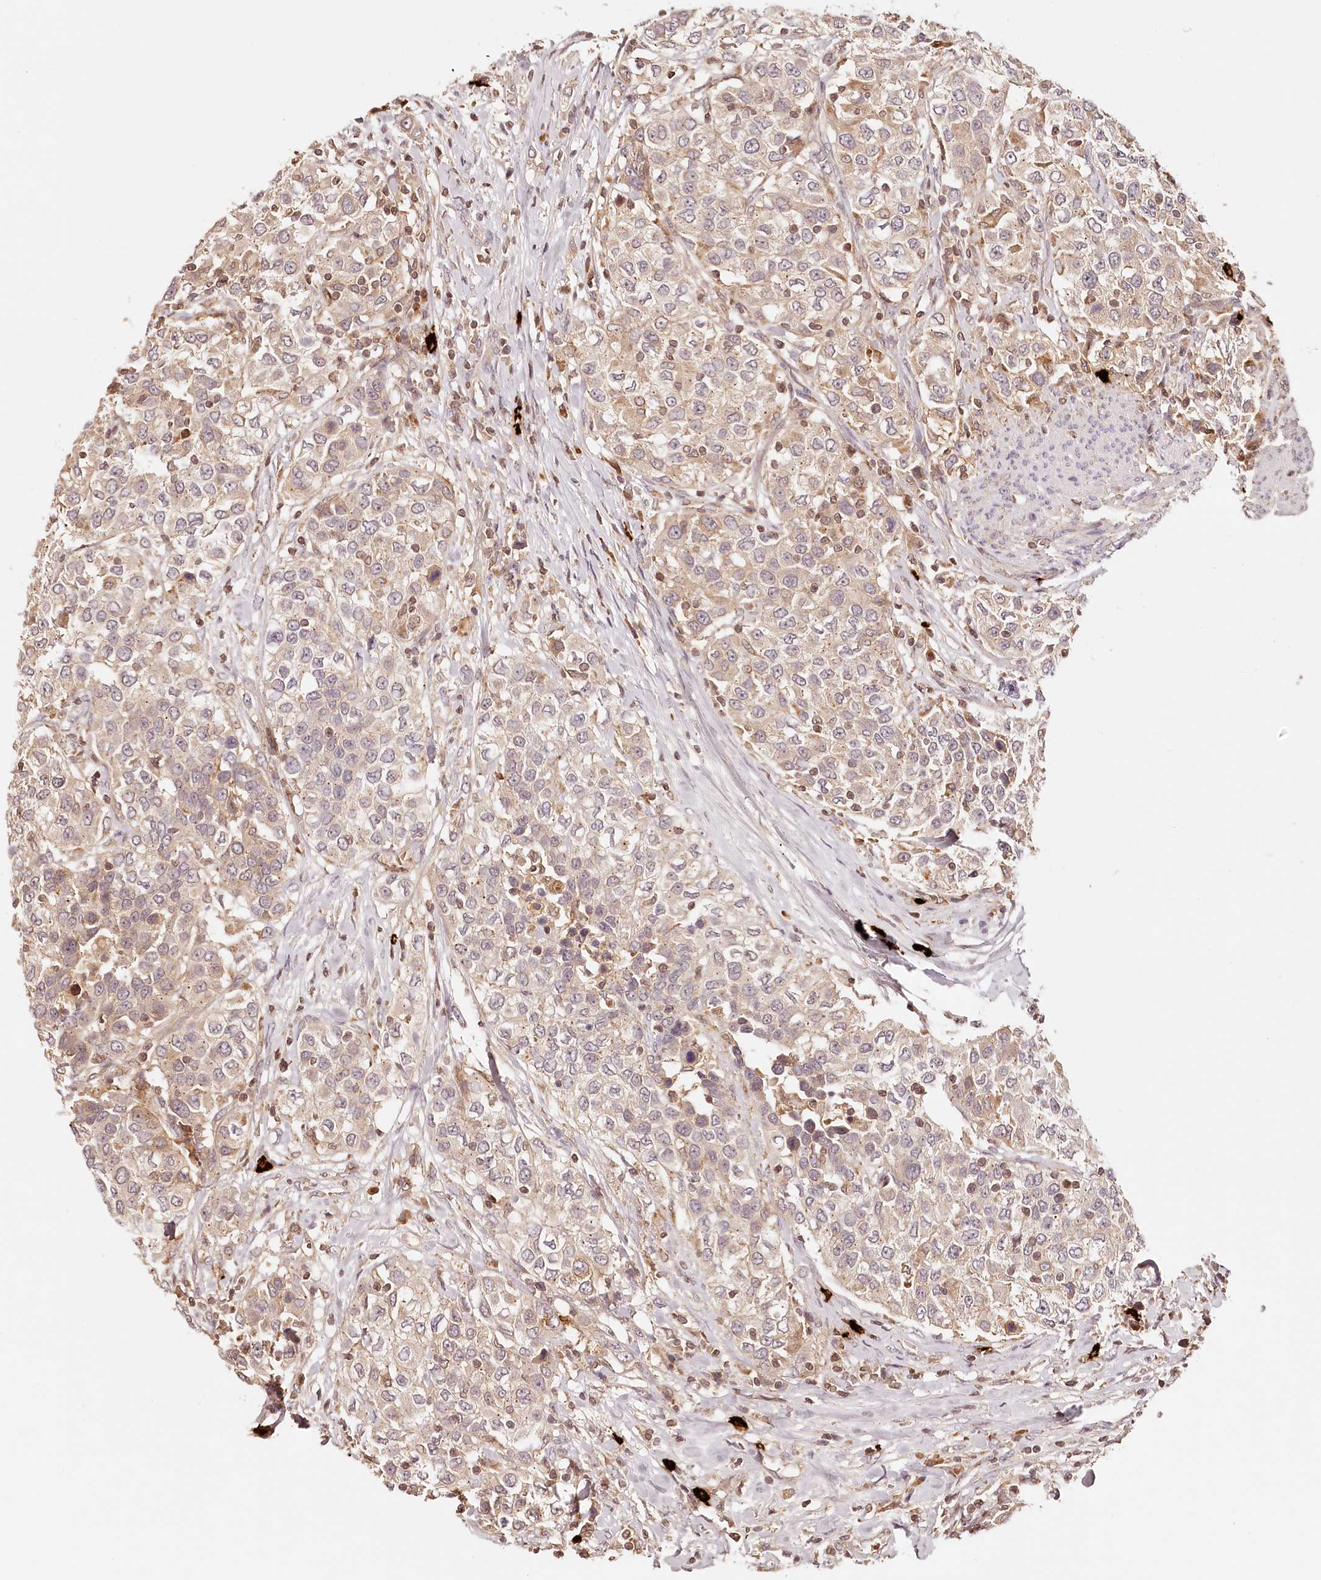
{"staining": {"intensity": "weak", "quantity": "25%-75%", "location": "cytoplasmic/membranous"}, "tissue": "urothelial cancer", "cell_type": "Tumor cells", "image_type": "cancer", "snomed": [{"axis": "morphology", "description": "Urothelial carcinoma, High grade"}, {"axis": "topography", "description": "Urinary bladder"}], "caption": "Immunohistochemical staining of high-grade urothelial carcinoma exhibits weak cytoplasmic/membranous protein expression in approximately 25%-75% of tumor cells. The staining was performed using DAB to visualize the protein expression in brown, while the nuclei were stained in blue with hematoxylin (Magnification: 20x).", "gene": "SYNGR1", "patient": {"sex": "female", "age": 80}}